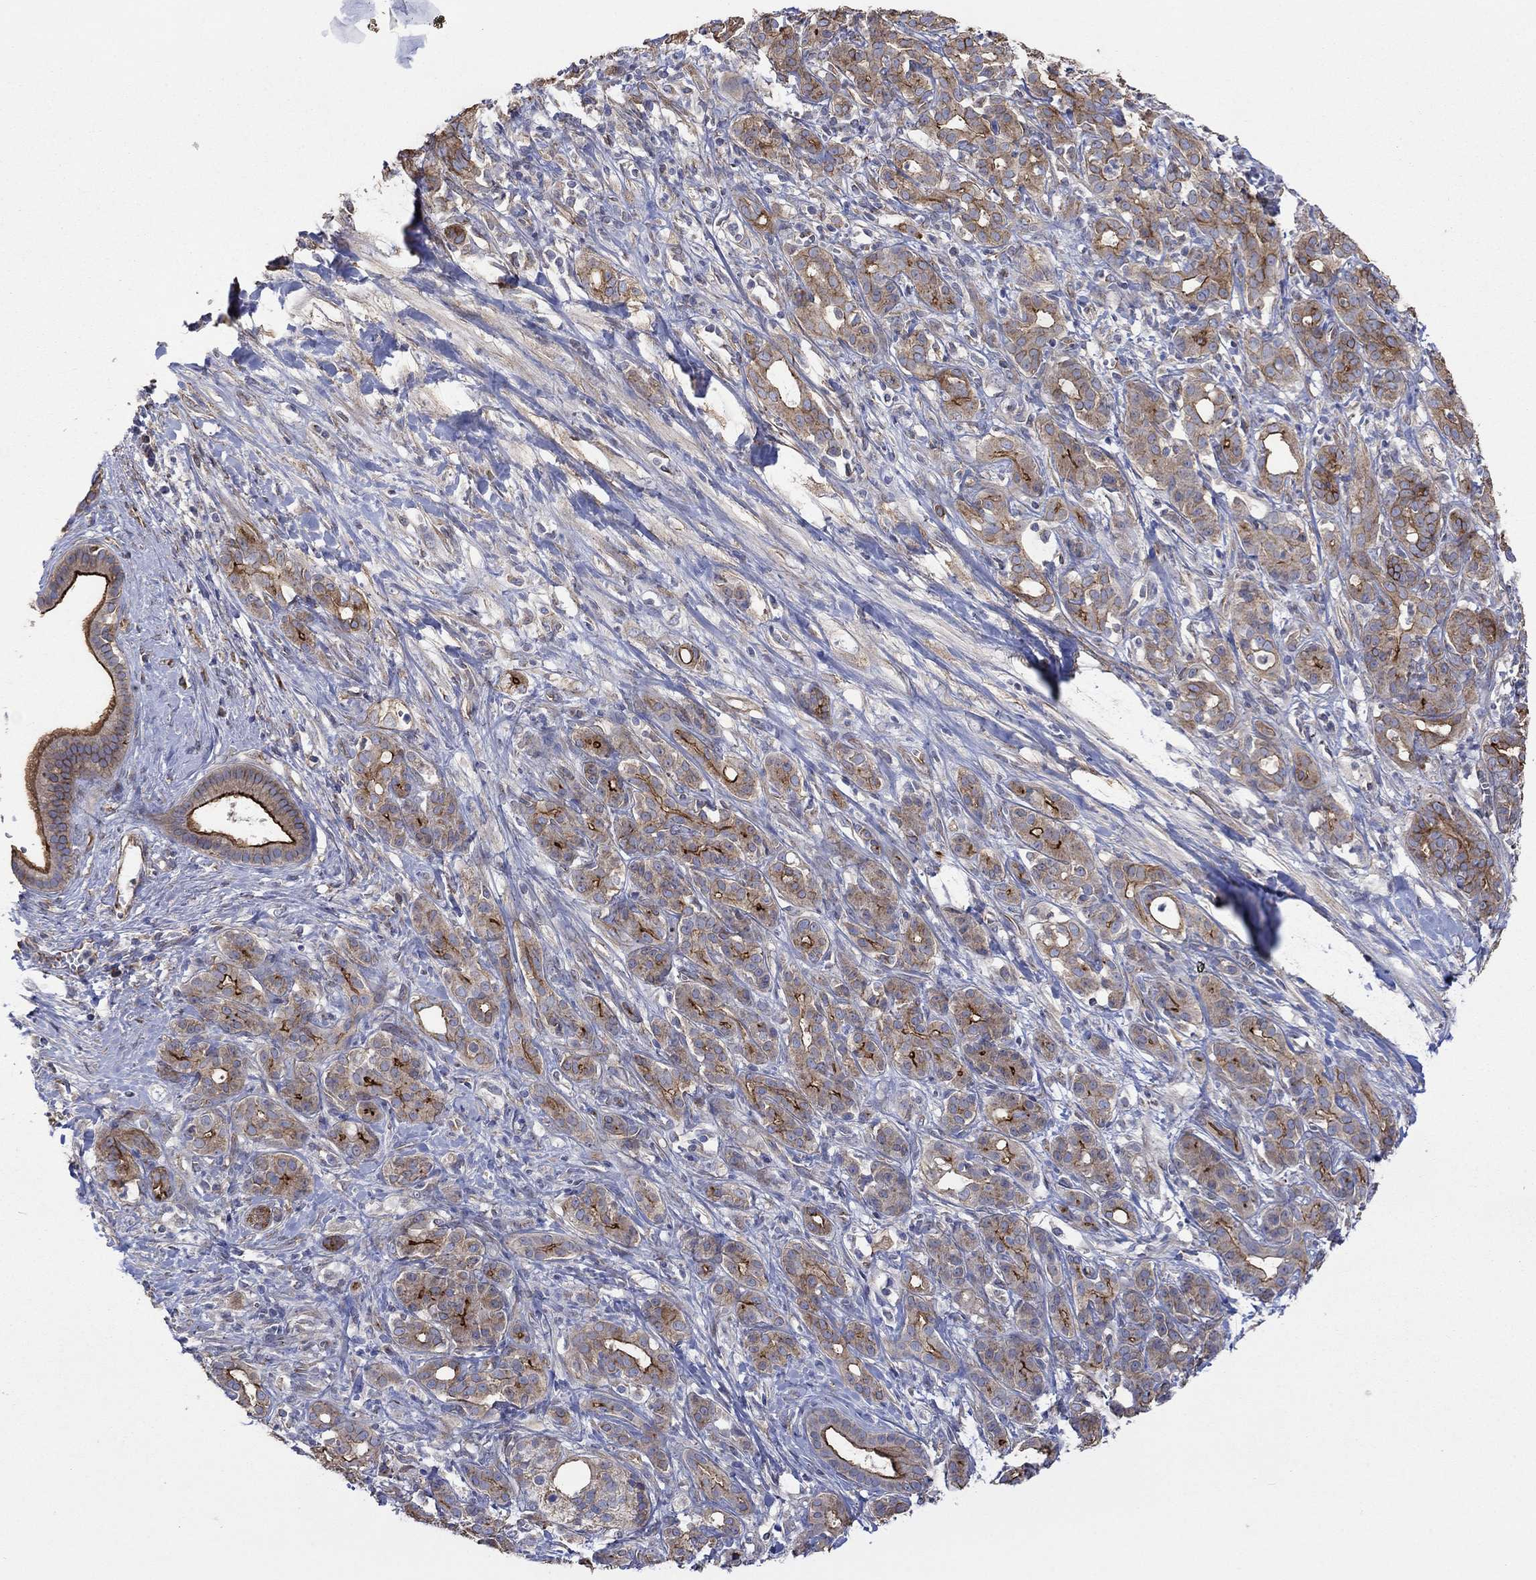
{"staining": {"intensity": "strong", "quantity": "<25%", "location": "cytoplasmic/membranous"}, "tissue": "pancreatic cancer", "cell_type": "Tumor cells", "image_type": "cancer", "snomed": [{"axis": "morphology", "description": "Adenocarcinoma, NOS"}, {"axis": "topography", "description": "Pancreas"}], "caption": "Immunohistochemical staining of human adenocarcinoma (pancreatic) shows medium levels of strong cytoplasmic/membranous protein positivity in approximately <25% of tumor cells.", "gene": "TPRN", "patient": {"sex": "male", "age": 61}}